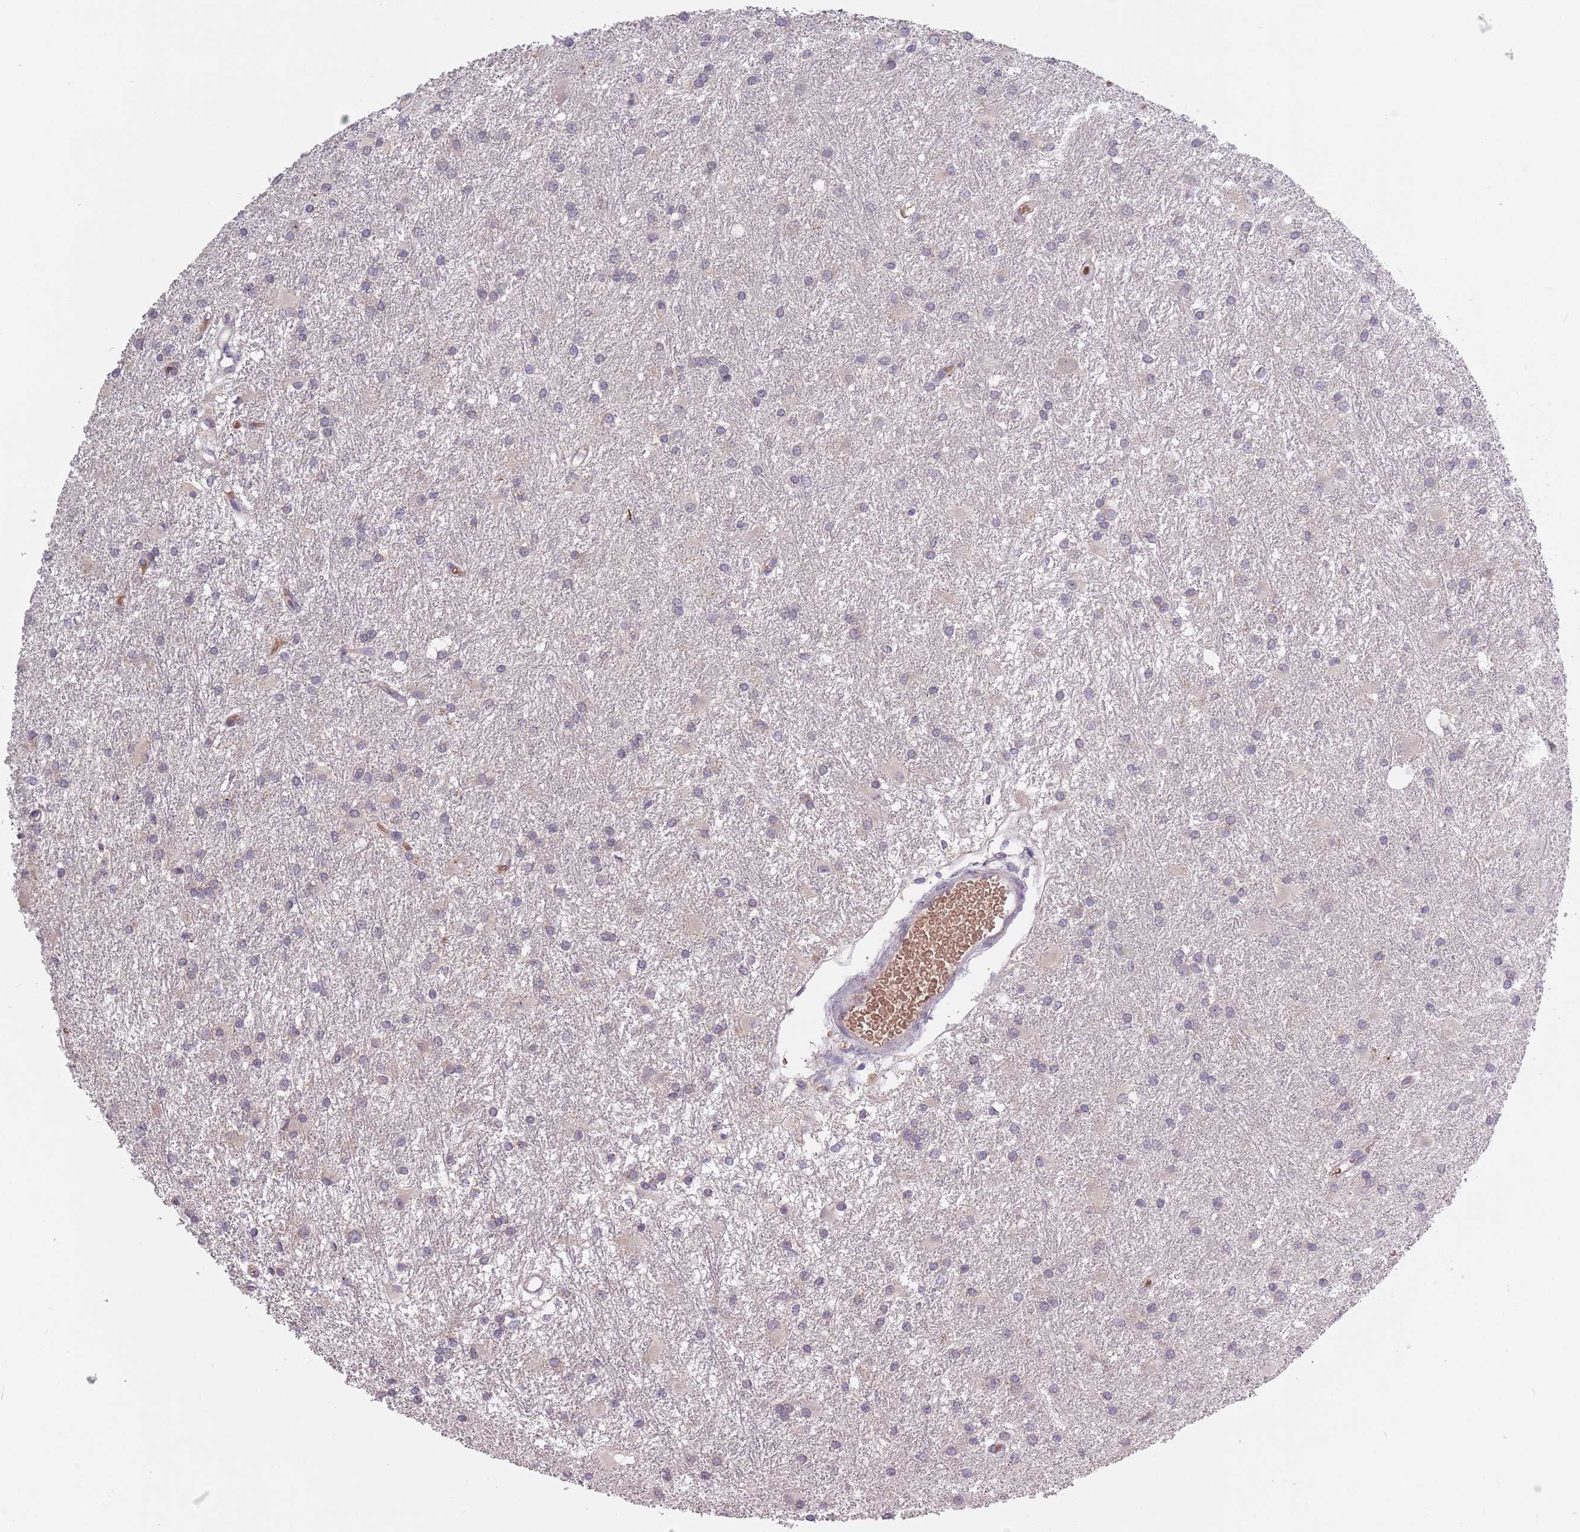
{"staining": {"intensity": "negative", "quantity": "none", "location": "none"}, "tissue": "glioma", "cell_type": "Tumor cells", "image_type": "cancer", "snomed": [{"axis": "morphology", "description": "Glioma, malignant, High grade"}, {"axis": "topography", "description": "Brain"}], "caption": "Tumor cells are negative for brown protein staining in malignant glioma (high-grade). (DAB immunohistochemistry with hematoxylin counter stain).", "gene": "ASB13", "patient": {"sex": "female", "age": 50}}